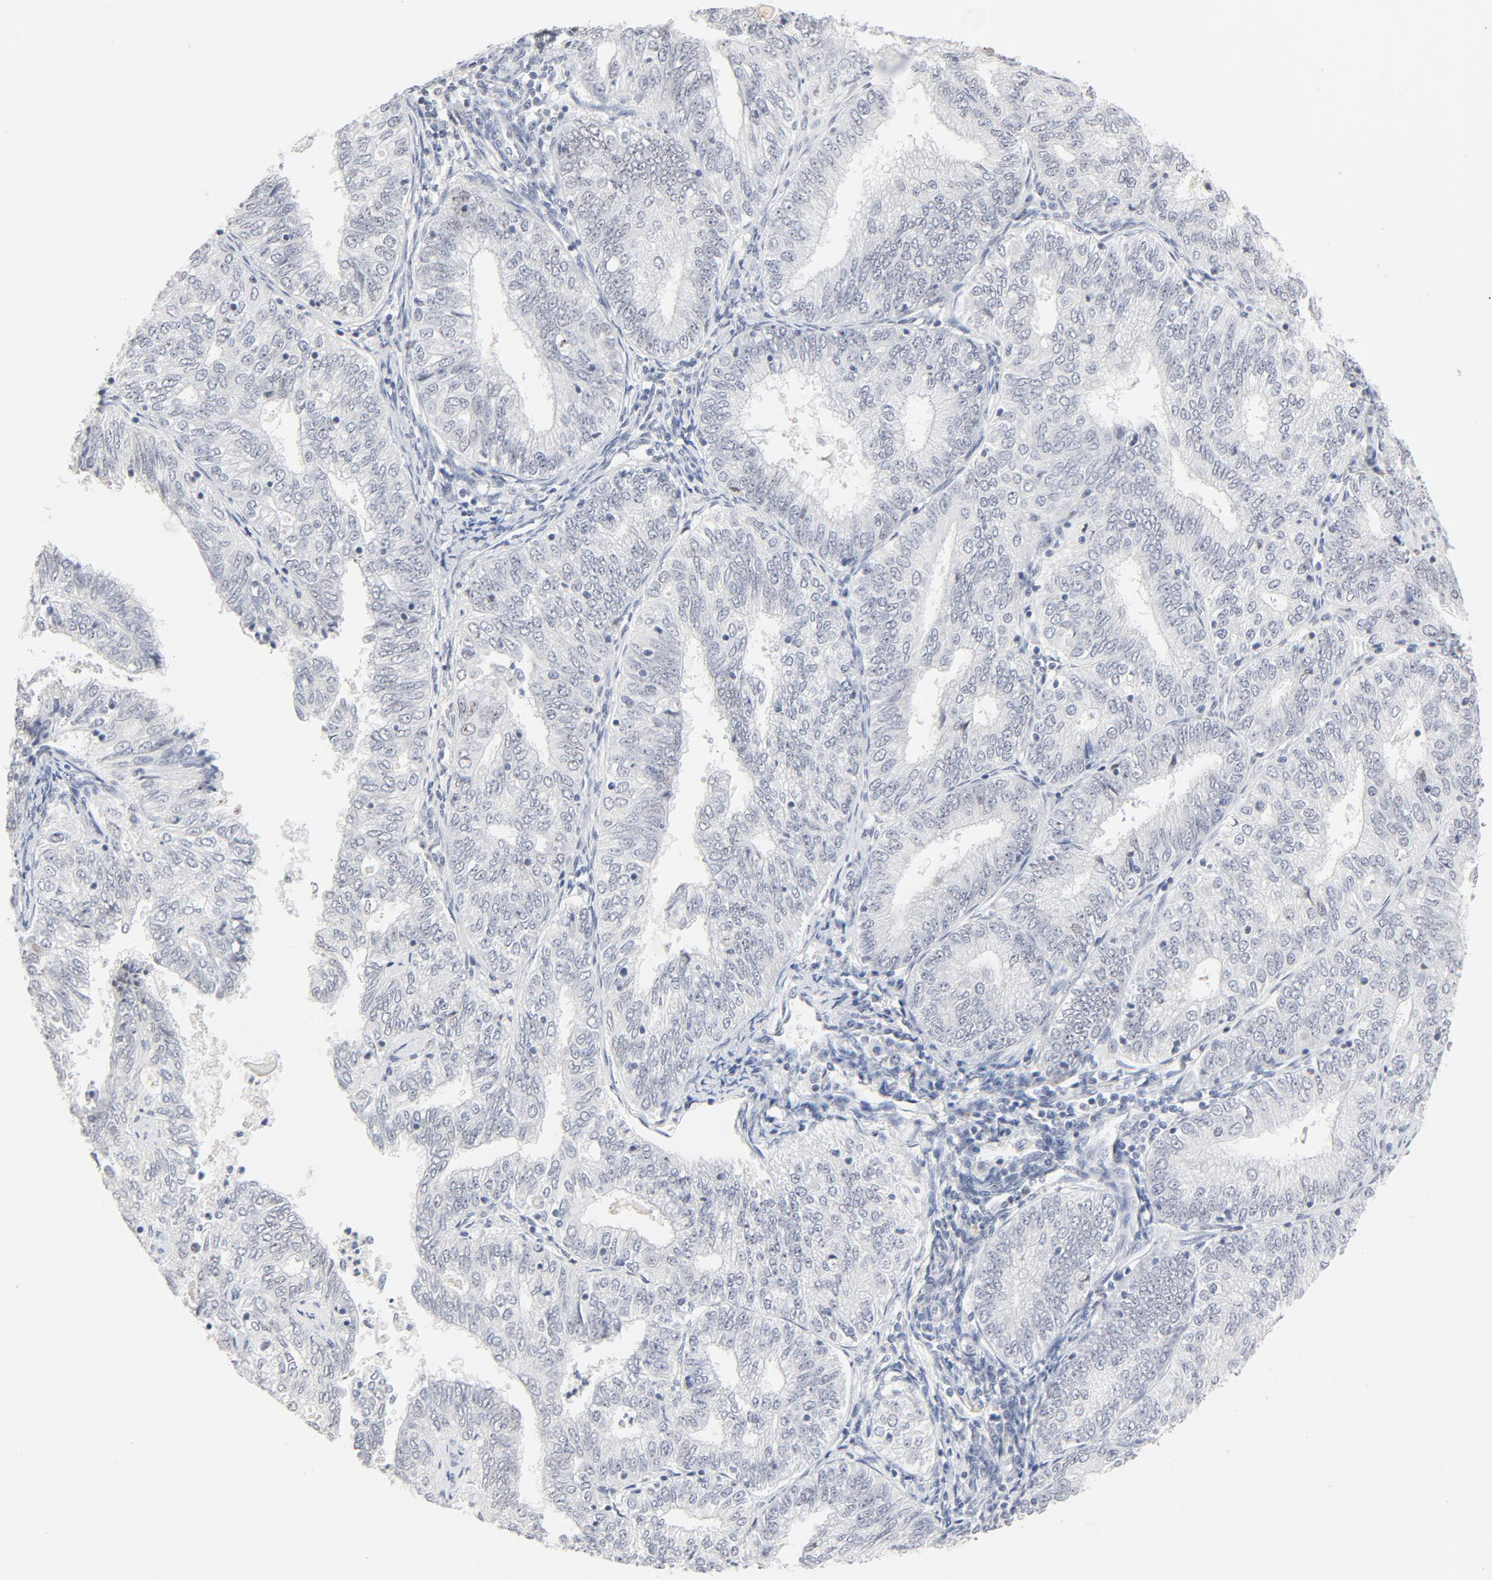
{"staining": {"intensity": "negative", "quantity": "none", "location": "none"}, "tissue": "endometrial cancer", "cell_type": "Tumor cells", "image_type": "cancer", "snomed": [{"axis": "morphology", "description": "Adenocarcinoma, NOS"}, {"axis": "topography", "description": "Endometrium"}], "caption": "DAB (3,3'-diaminobenzidine) immunohistochemical staining of endometrial cancer (adenocarcinoma) shows no significant positivity in tumor cells.", "gene": "GTF2H1", "patient": {"sex": "female", "age": 69}}